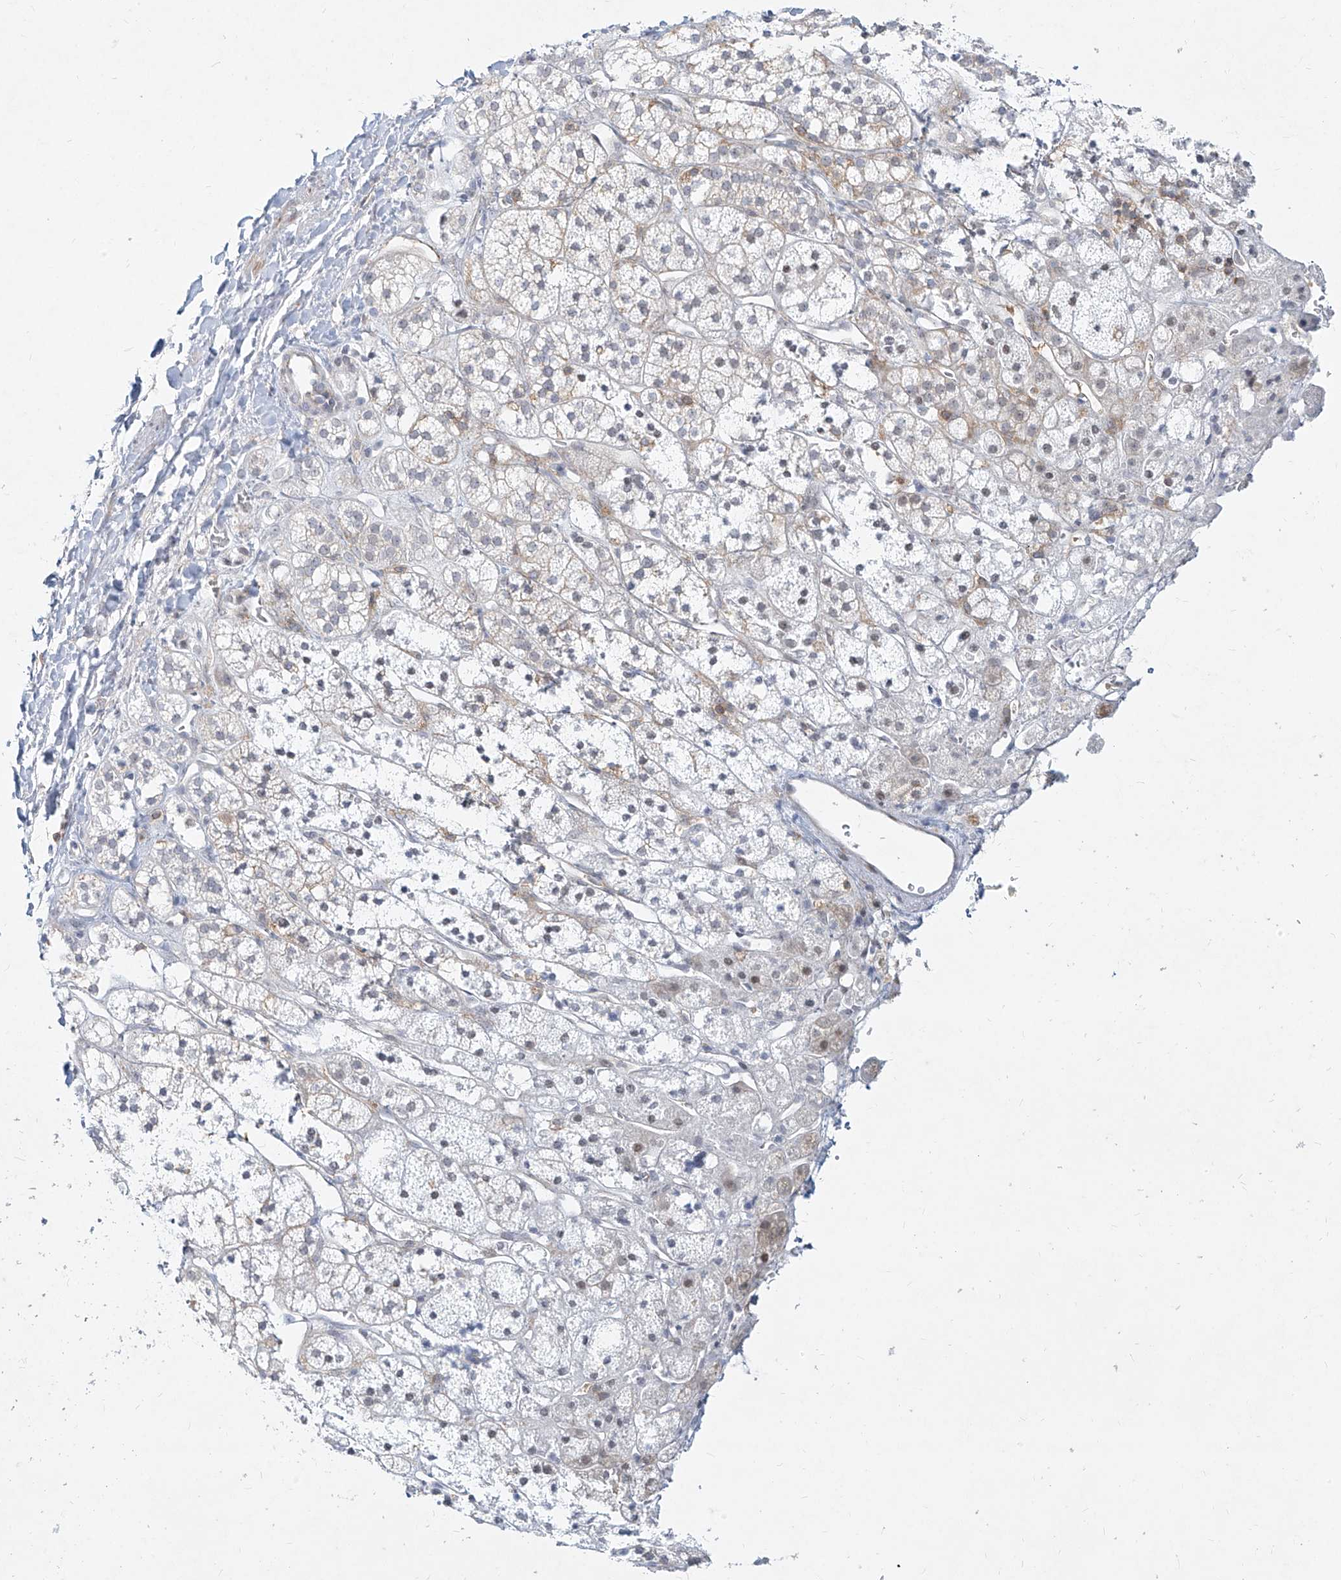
{"staining": {"intensity": "weak", "quantity": "<25%", "location": "cytoplasmic/membranous"}, "tissue": "adrenal gland", "cell_type": "Glandular cells", "image_type": "normal", "snomed": [{"axis": "morphology", "description": "Normal tissue, NOS"}, {"axis": "topography", "description": "Adrenal gland"}], "caption": "This is a histopathology image of immunohistochemistry staining of normal adrenal gland, which shows no expression in glandular cells.", "gene": "SLC2A12", "patient": {"sex": "male", "age": 56}}